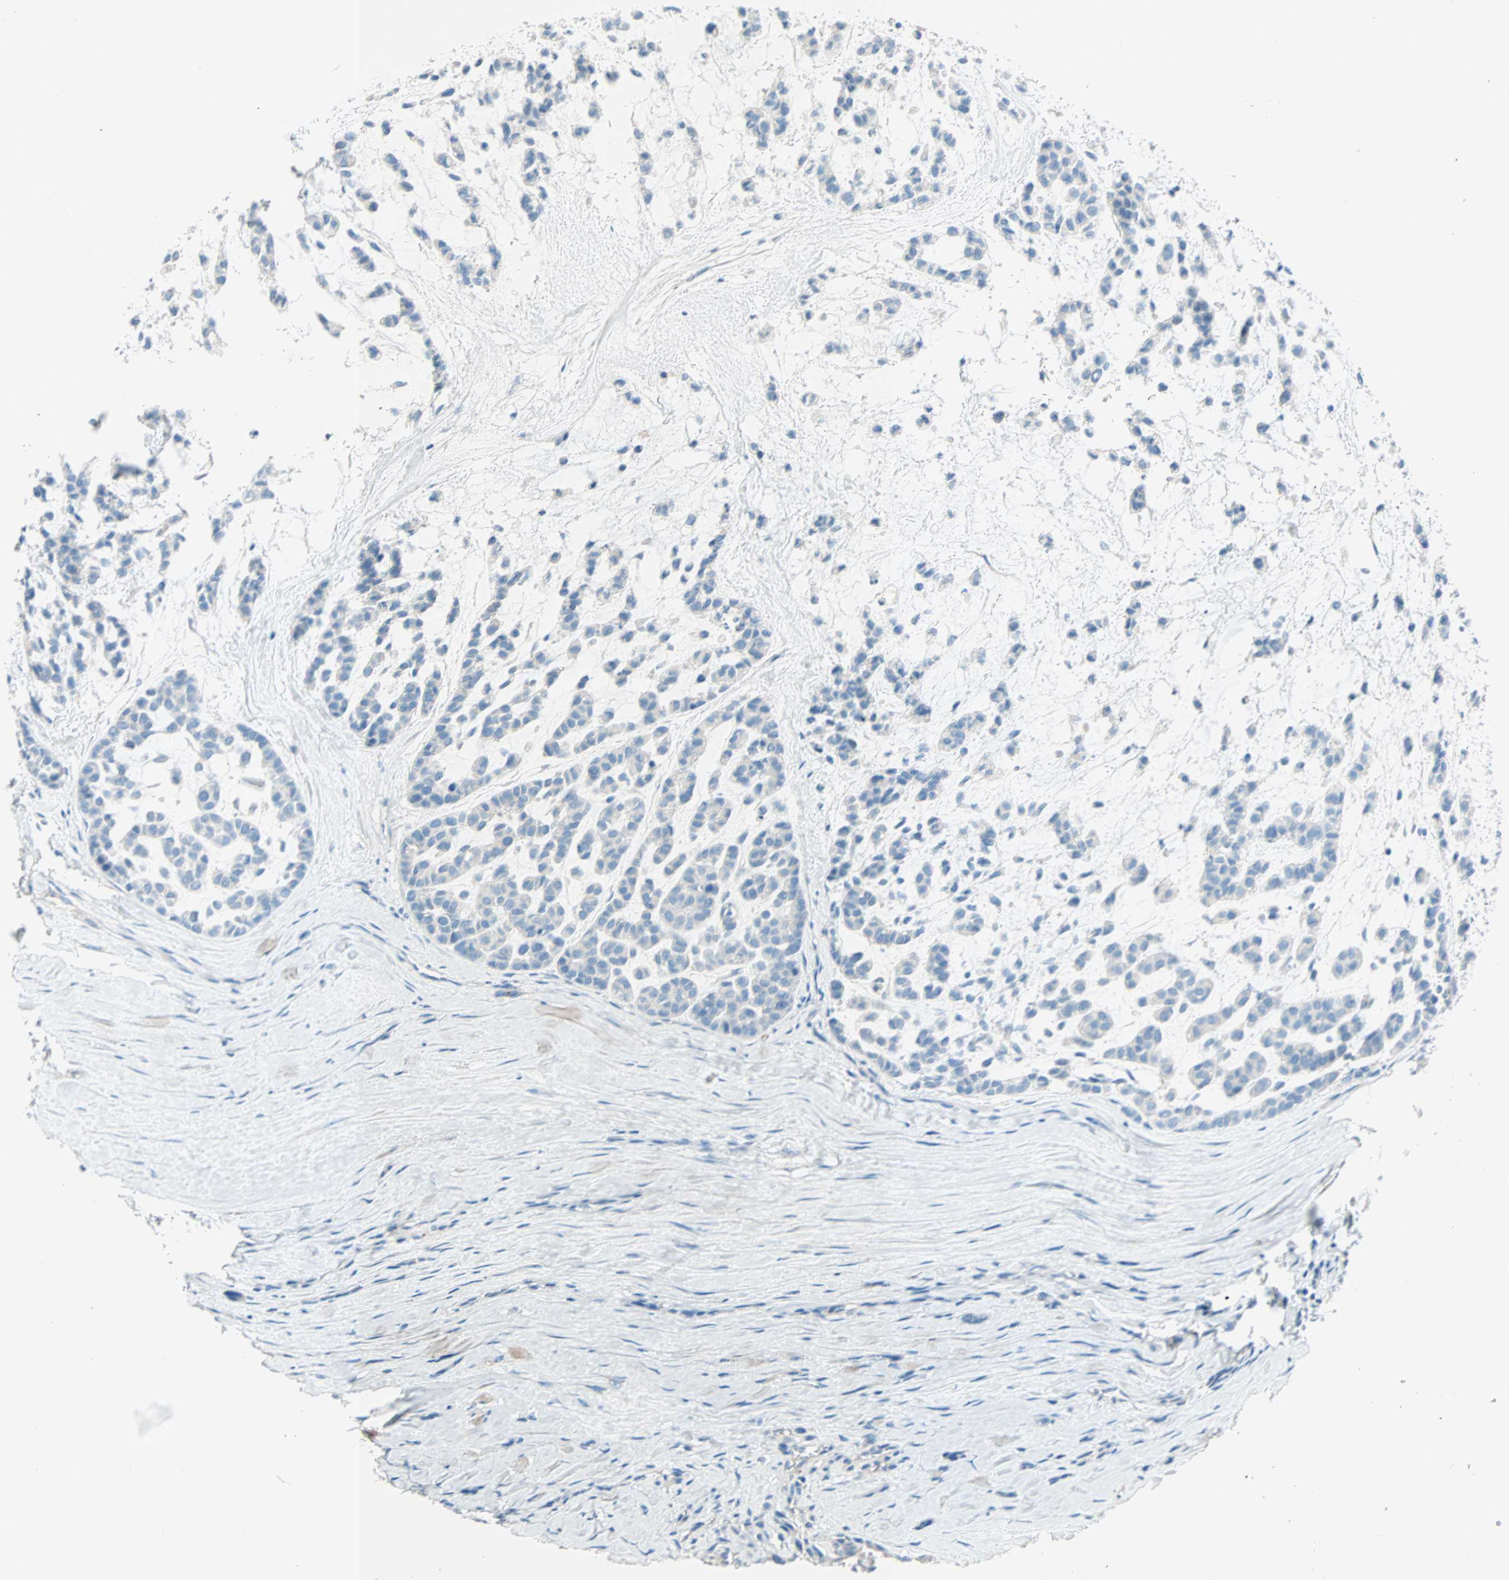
{"staining": {"intensity": "weak", "quantity": ">75%", "location": "cytoplasmic/membranous"}, "tissue": "head and neck cancer", "cell_type": "Tumor cells", "image_type": "cancer", "snomed": [{"axis": "morphology", "description": "Adenocarcinoma, NOS"}, {"axis": "morphology", "description": "Adenoma, NOS"}, {"axis": "topography", "description": "Head-Neck"}], "caption": "Adenocarcinoma (head and neck) stained with immunohistochemistry (IHC) demonstrates weak cytoplasmic/membranous staining in about >75% of tumor cells. (DAB IHC, brown staining for protein, blue staining for nuclei).", "gene": "LY6G6F", "patient": {"sex": "female", "age": 55}}